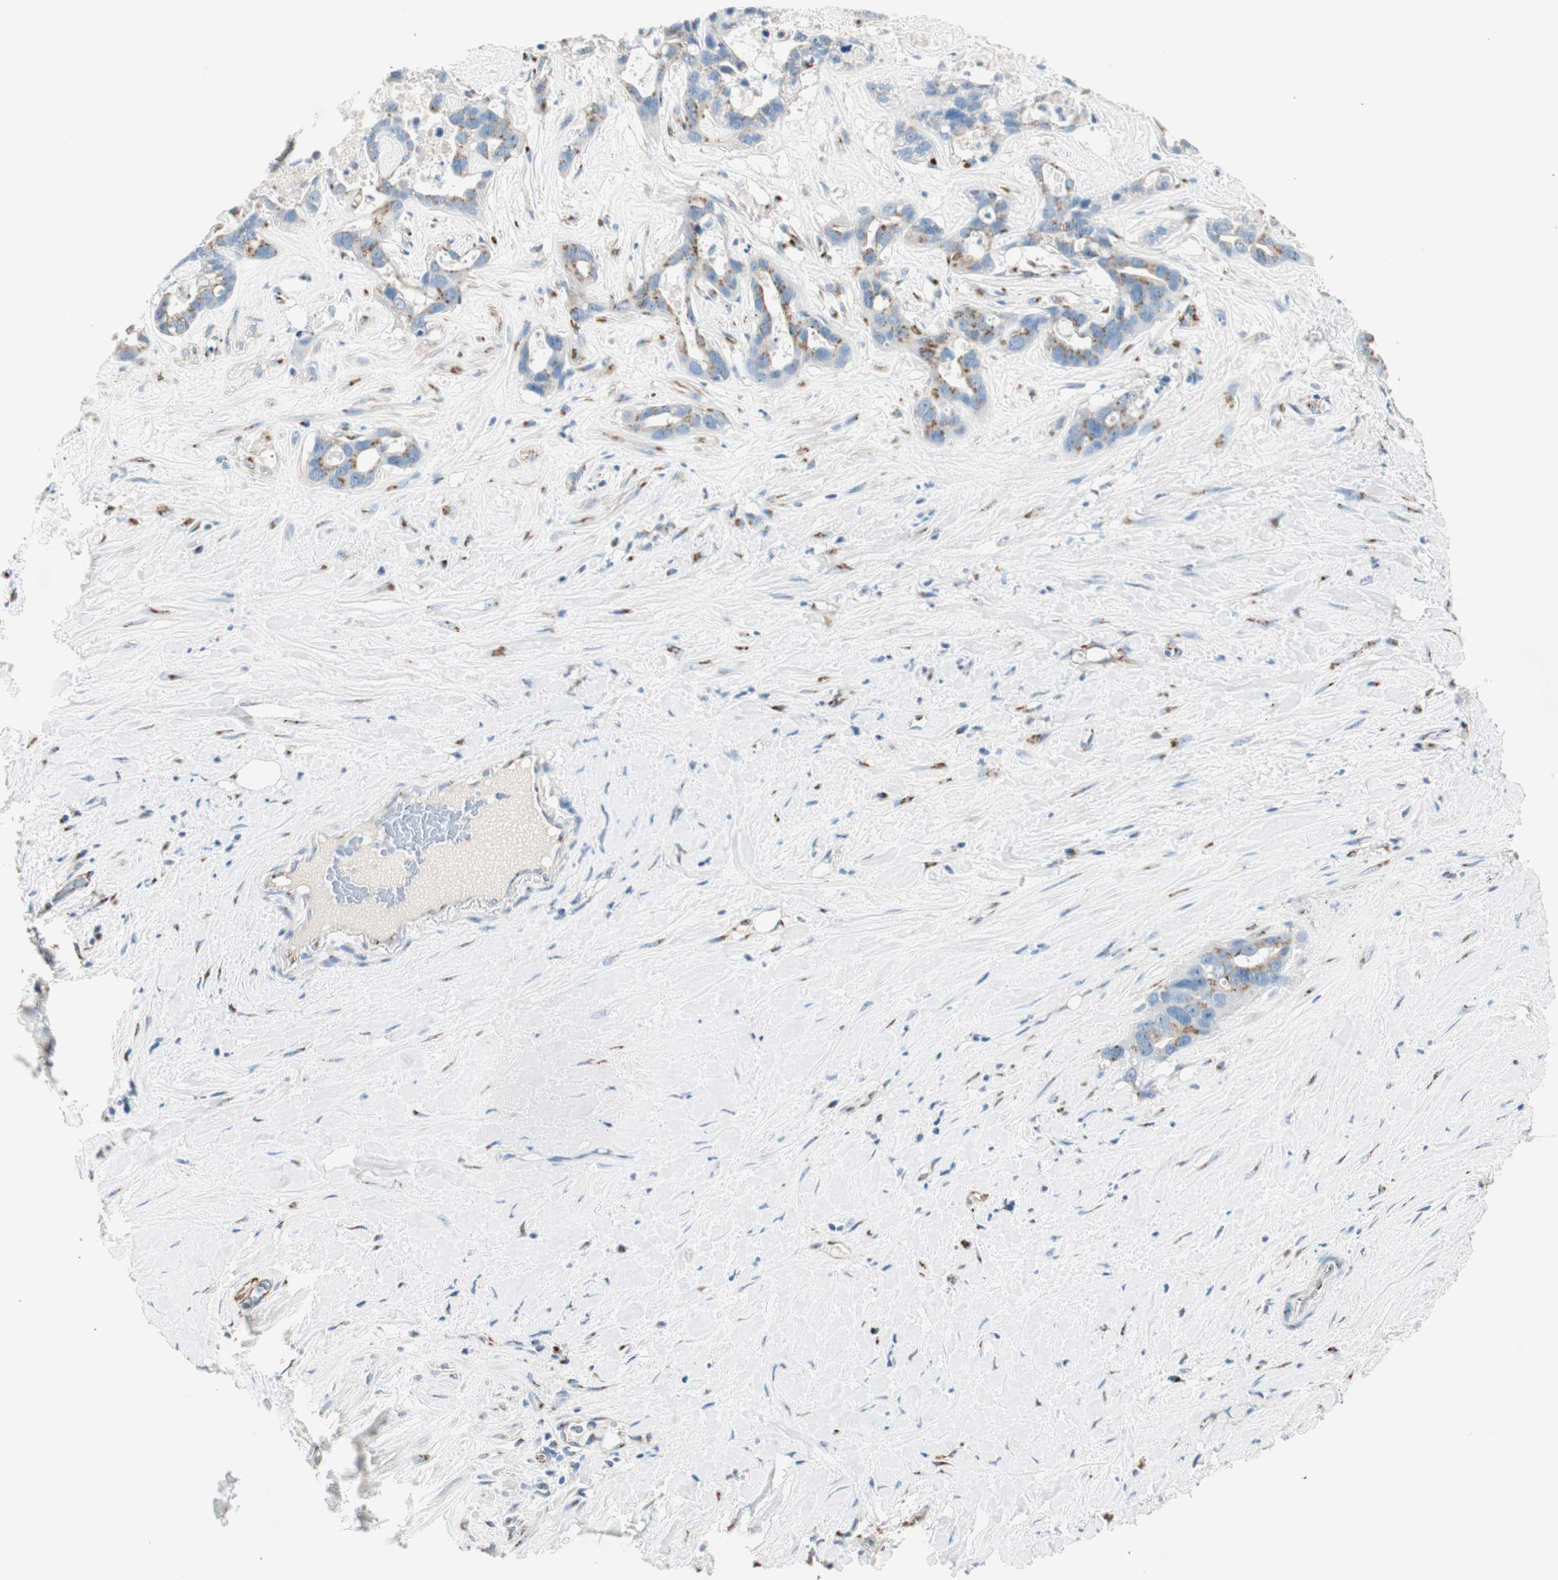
{"staining": {"intensity": "moderate", "quantity": ">75%", "location": "cytoplasmic/membranous"}, "tissue": "liver cancer", "cell_type": "Tumor cells", "image_type": "cancer", "snomed": [{"axis": "morphology", "description": "Cholangiocarcinoma"}, {"axis": "topography", "description": "Liver"}], "caption": "High-power microscopy captured an immunohistochemistry (IHC) micrograph of cholangiocarcinoma (liver), revealing moderate cytoplasmic/membranous staining in approximately >75% of tumor cells.", "gene": "TMF1", "patient": {"sex": "female", "age": 65}}